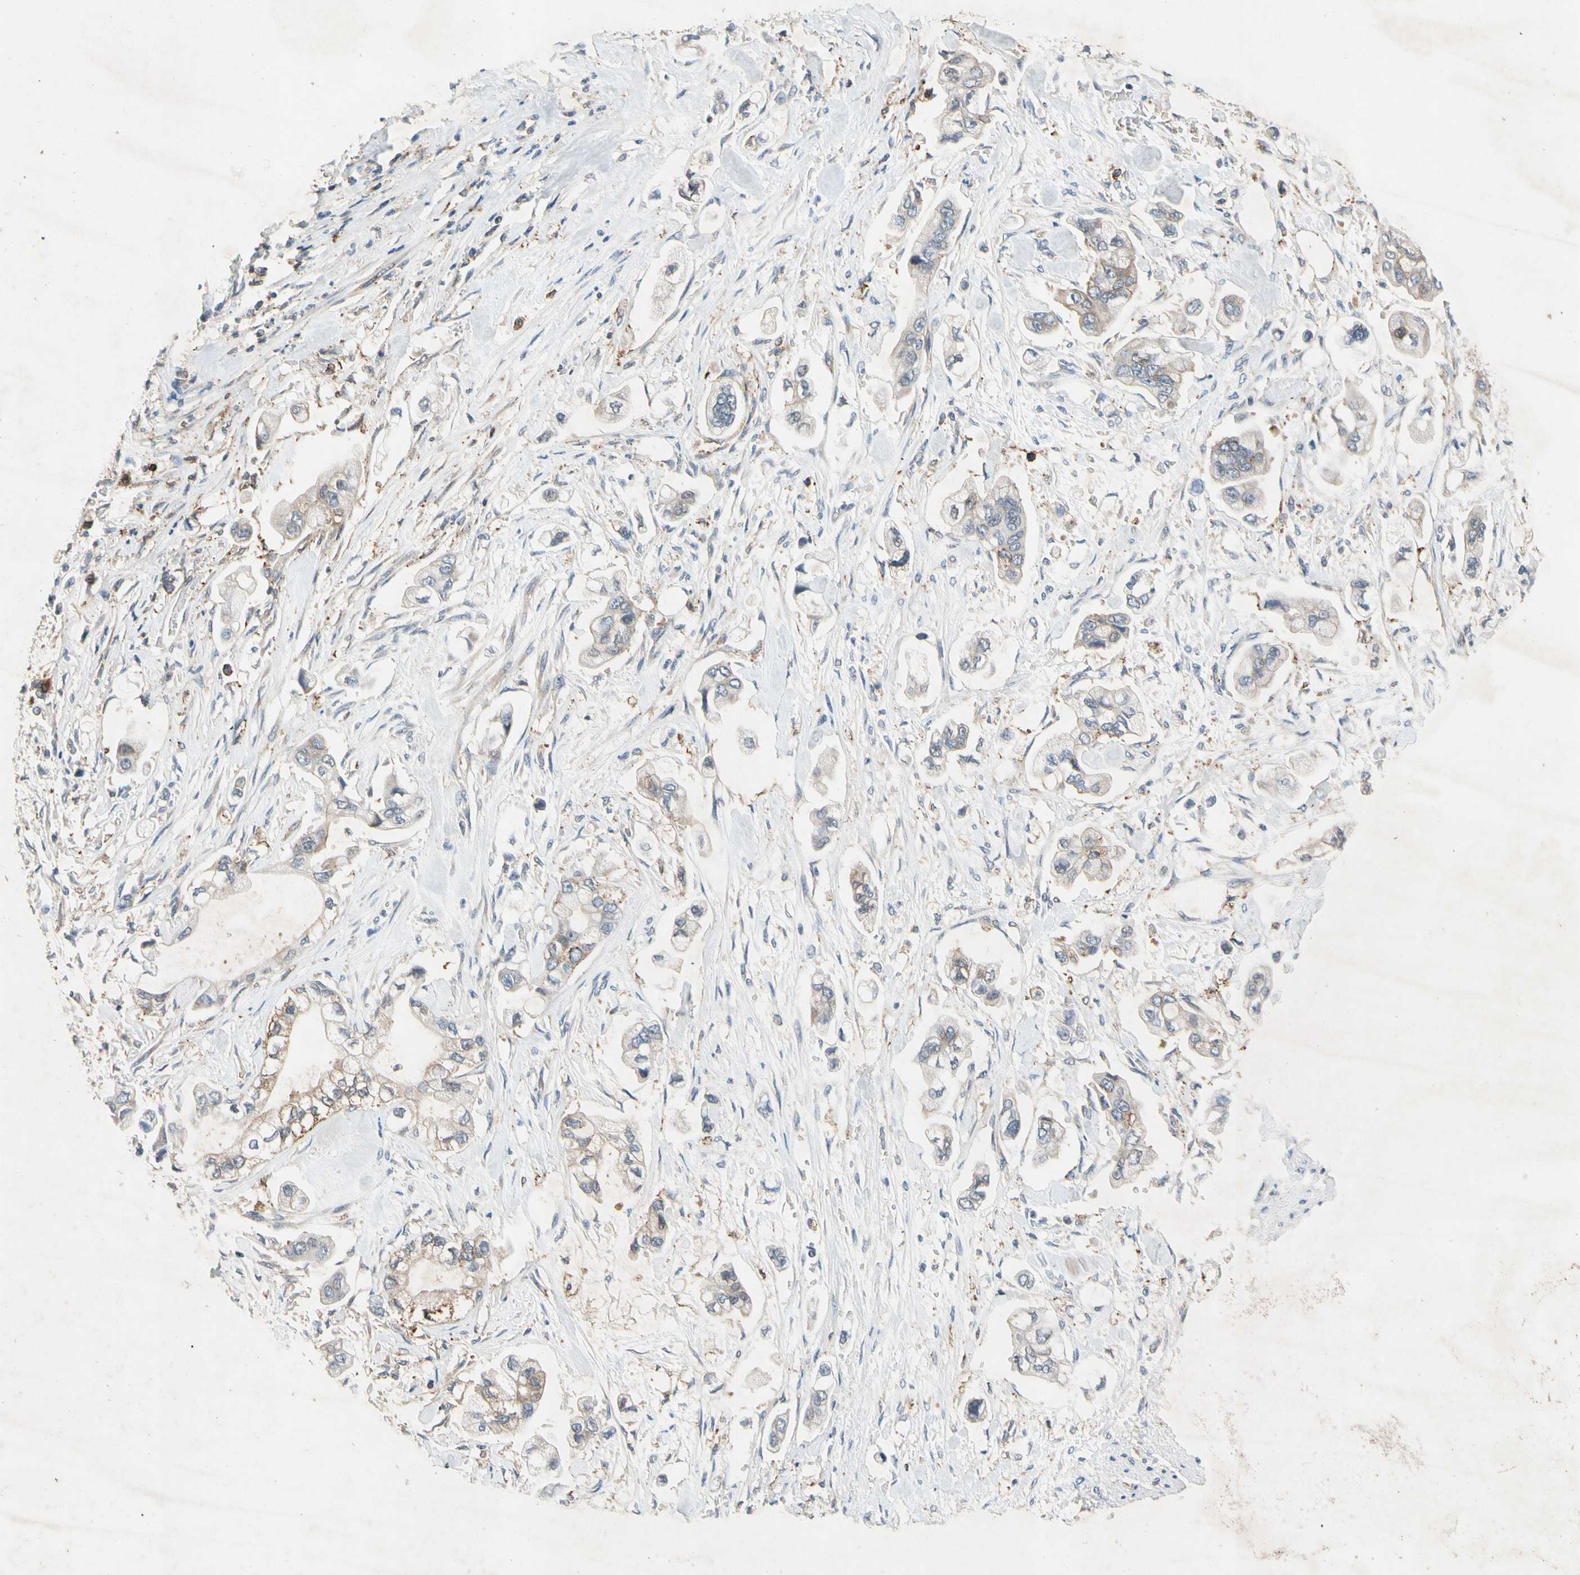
{"staining": {"intensity": "weak", "quantity": "25%-75%", "location": "cytoplasmic/membranous"}, "tissue": "stomach cancer", "cell_type": "Tumor cells", "image_type": "cancer", "snomed": [{"axis": "morphology", "description": "Adenocarcinoma, NOS"}, {"axis": "topography", "description": "Stomach"}], "caption": "IHC (DAB (3,3'-diaminobenzidine)) staining of human stomach adenocarcinoma displays weak cytoplasmic/membranous protein staining in about 25%-75% of tumor cells.", "gene": "NDFIP2", "patient": {"sex": "male", "age": 62}}